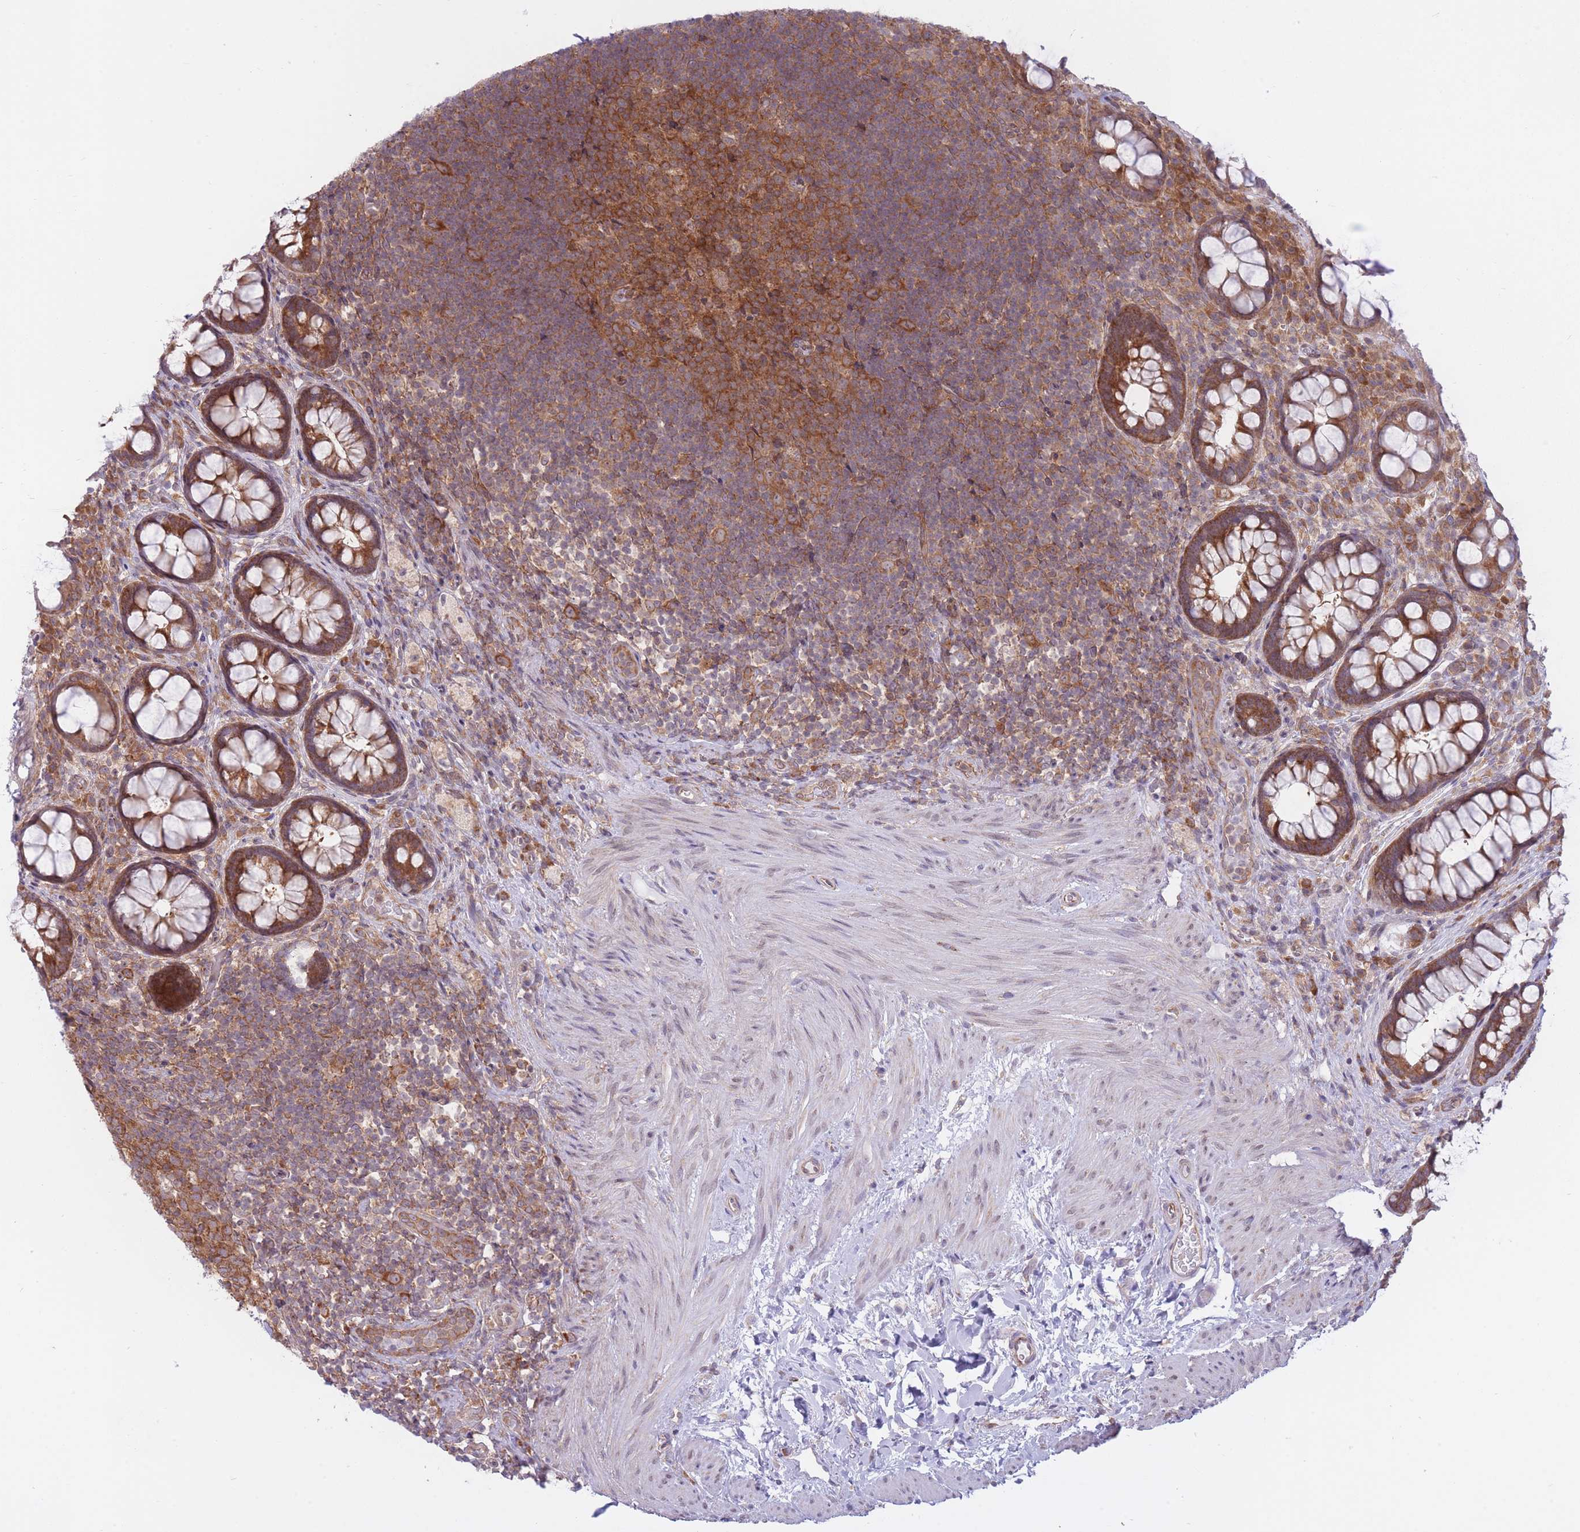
{"staining": {"intensity": "moderate", "quantity": ">75%", "location": "cytoplasmic/membranous"}, "tissue": "rectum", "cell_type": "Glandular cells", "image_type": "normal", "snomed": [{"axis": "morphology", "description": "Normal tissue, NOS"}, {"axis": "topography", "description": "Rectum"}, {"axis": "topography", "description": "Peripheral nerve tissue"}], "caption": "DAB (3,3'-diaminobenzidine) immunohistochemical staining of normal human rectum displays moderate cytoplasmic/membranous protein staining in approximately >75% of glandular cells.", "gene": "CCDC124", "patient": {"sex": "female", "age": 69}}